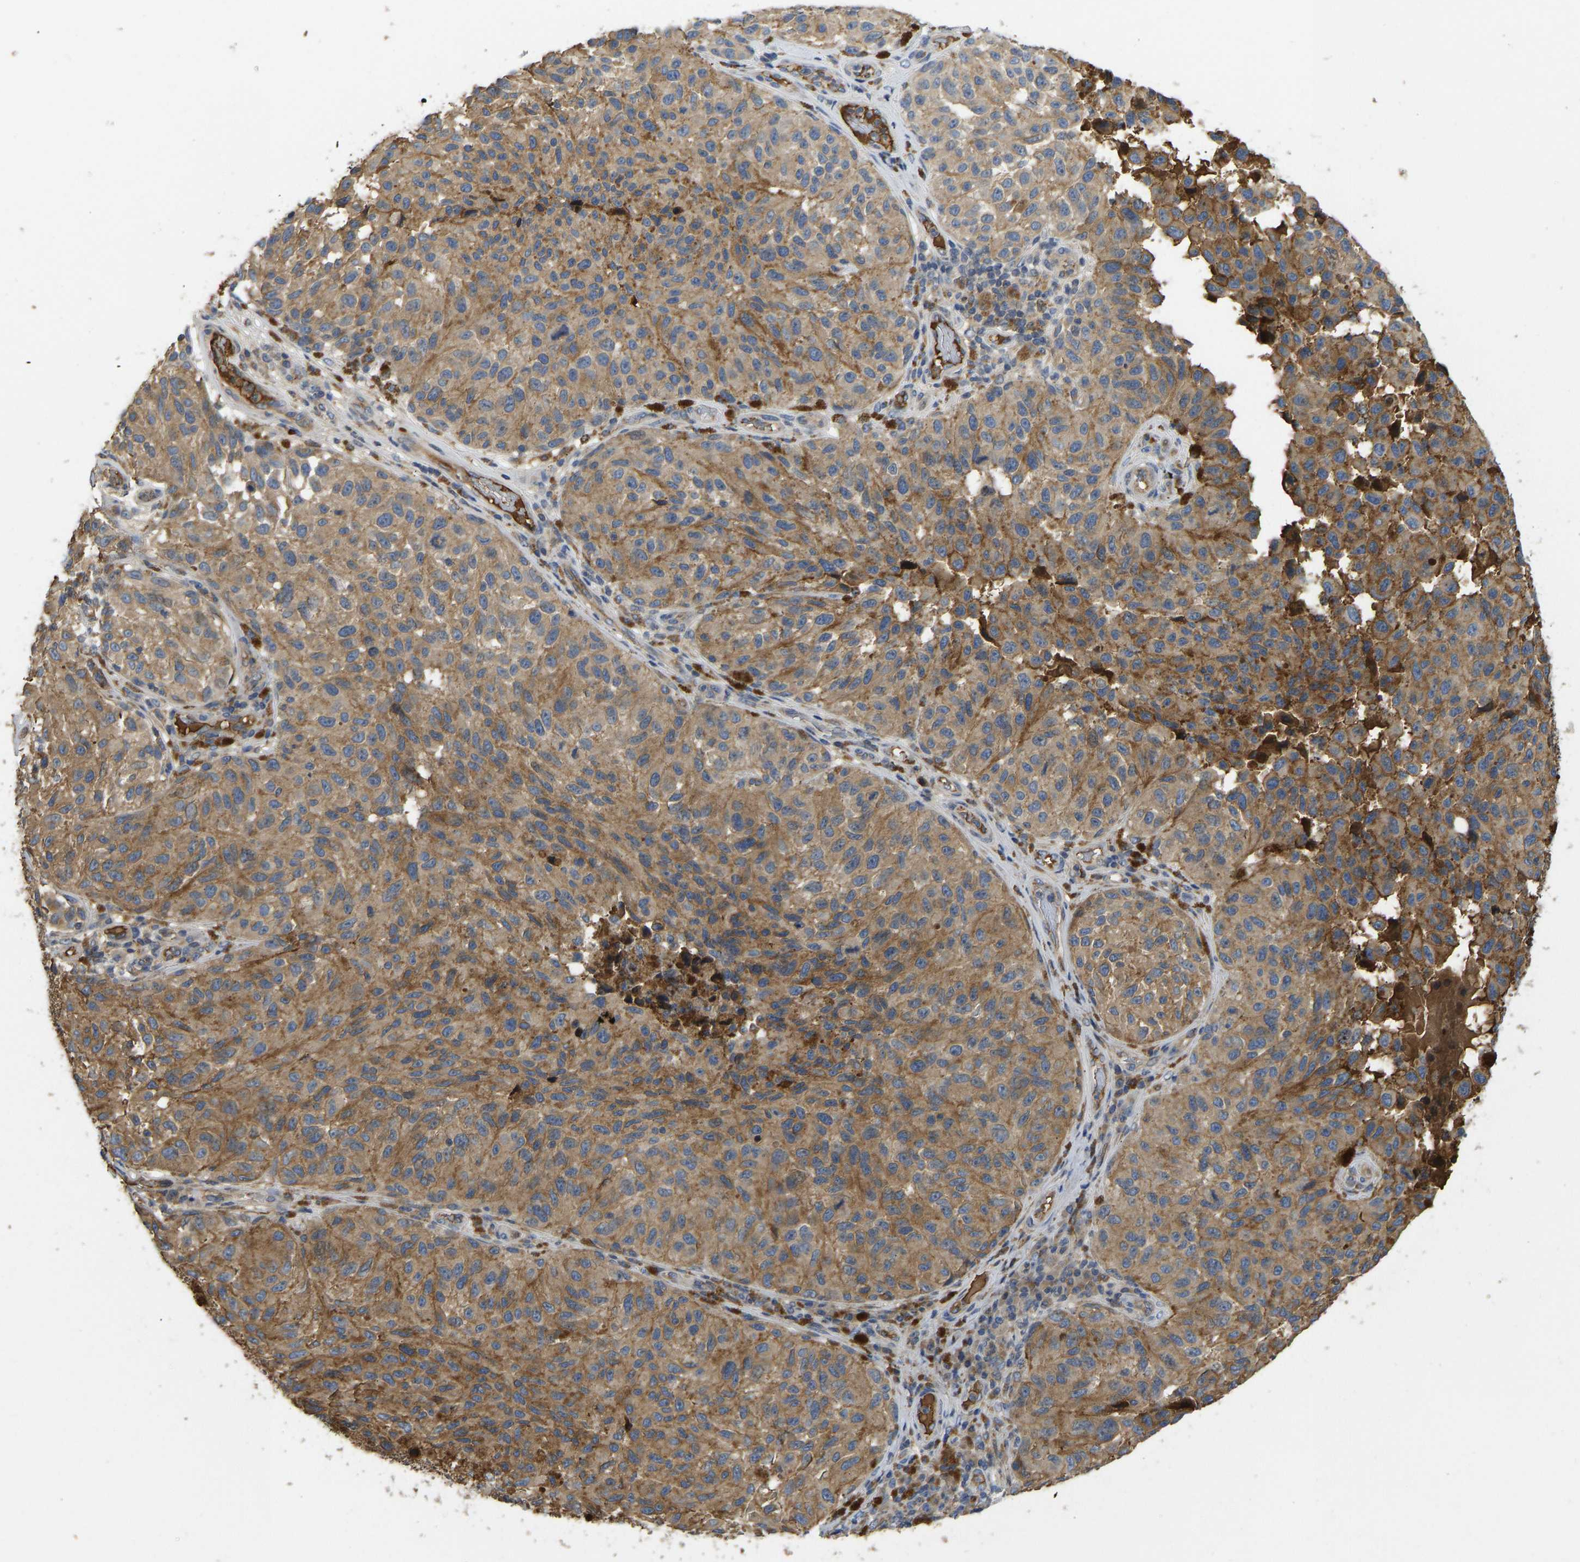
{"staining": {"intensity": "moderate", "quantity": ">75%", "location": "cytoplasmic/membranous"}, "tissue": "melanoma", "cell_type": "Tumor cells", "image_type": "cancer", "snomed": [{"axis": "morphology", "description": "Malignant melanoma, NOS"}, {"axis": "topography", "description": "Skin"}], "caption": "A medium amount of moderate cytoplasmic/membranous positivity is seen in approximately >75% of tumor cells in malignant melanoma tissue. (DAB (3,3'-diaminobenzidine) IHC with brightfield microscopy, high magnification).", "gene": "VCPKMT", "patient": {"sex": "female", "age": 73}}